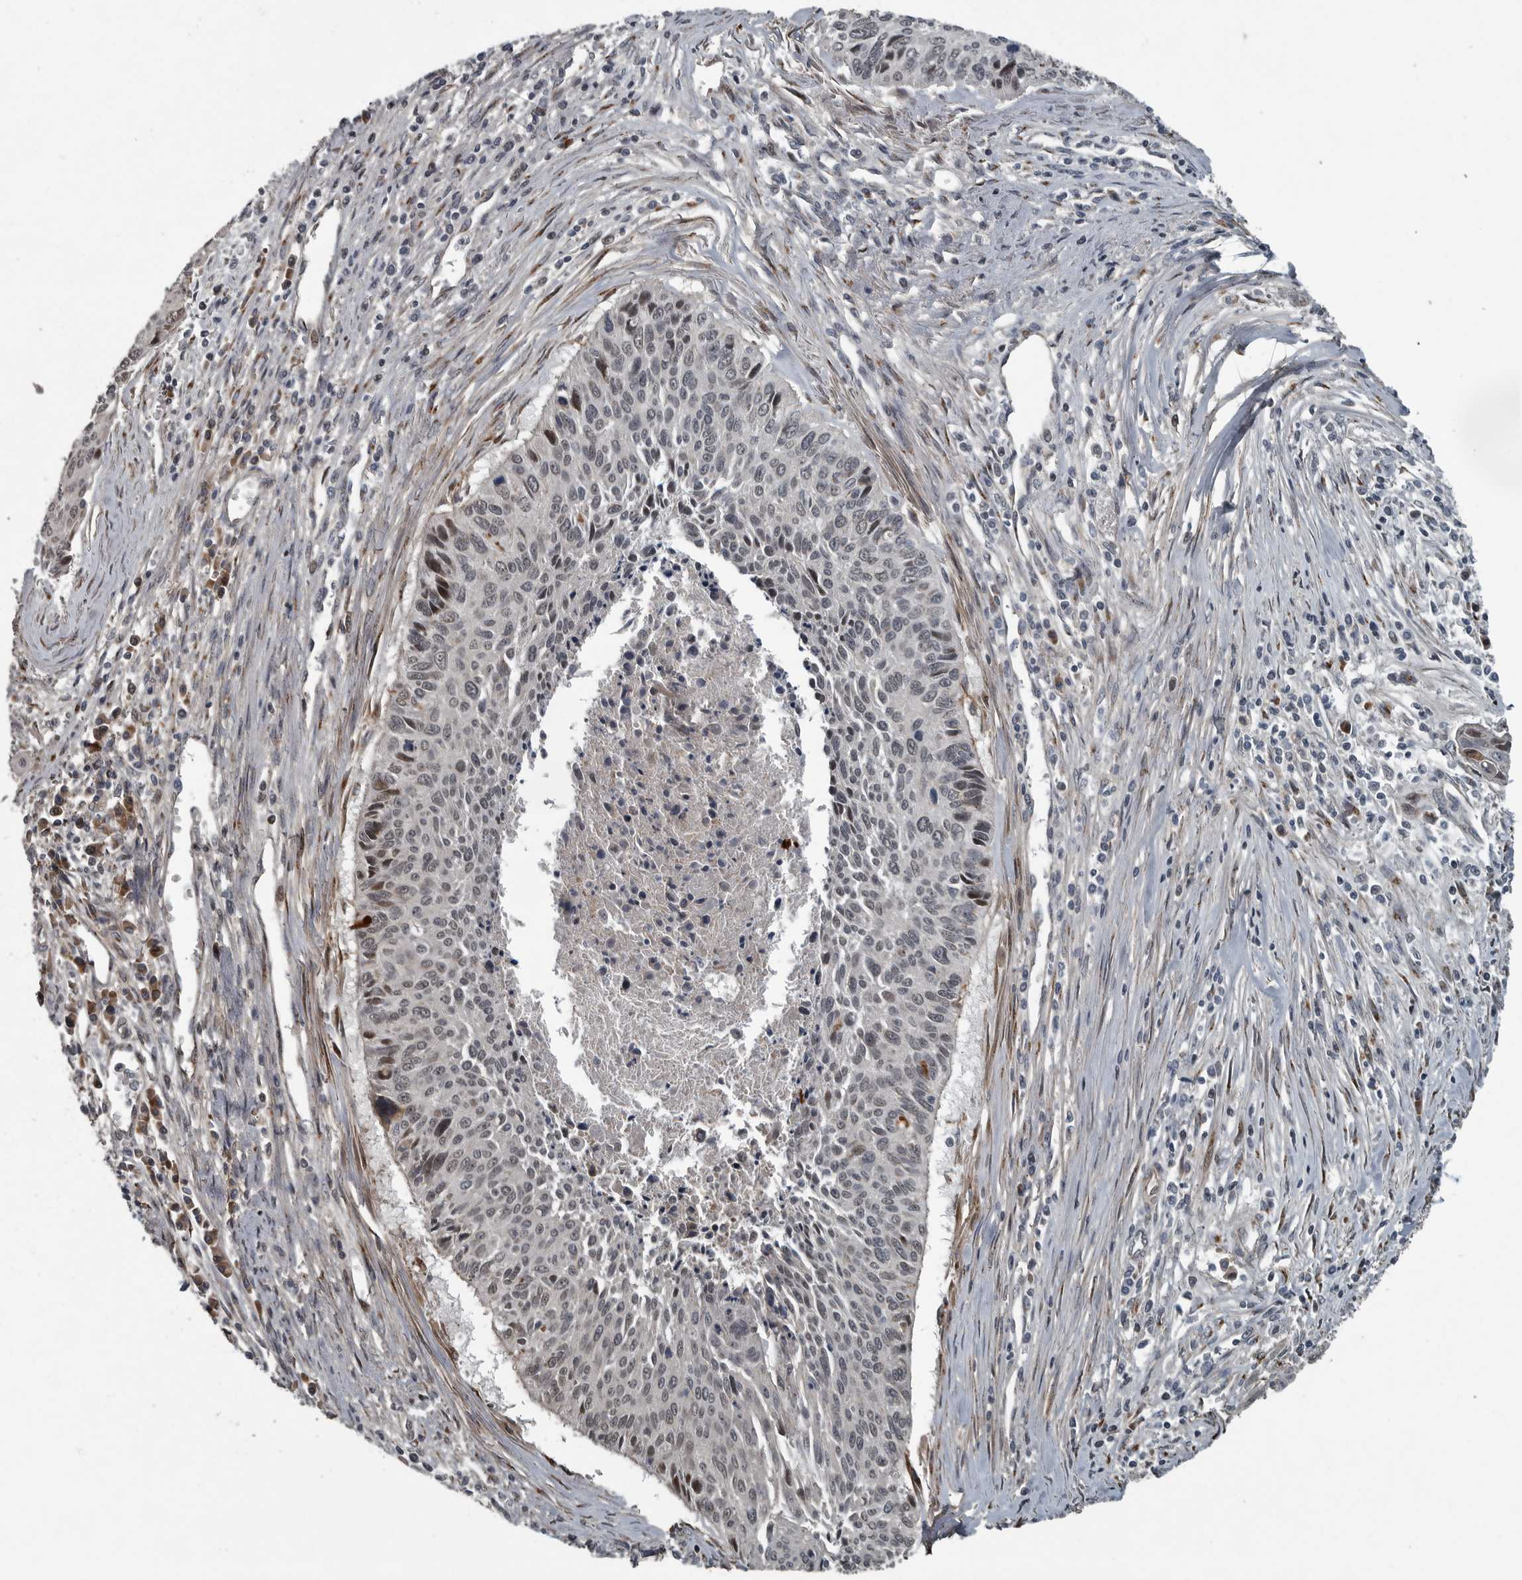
{"staining": {"intensity": "weak", "quantity": "<25%", "location": "nuclear"}, "tissue": "cervical cancer", "cell_type": "Tumor cells", "image_type": "cancer", "snomed": [{"axis": "morphology", "description": "Squamous cell carcinoma, NOS"}, {"axis": "topography", "description": "Cervix"}], "caption": "Human cervical cancer (squamous cell carcinoma) stained for a protein using immunohistochemistry (IHC) displays no positivity in tumor cells.", "gene": "ZNF345", "patient": {"sex": "female", "age": 55}}